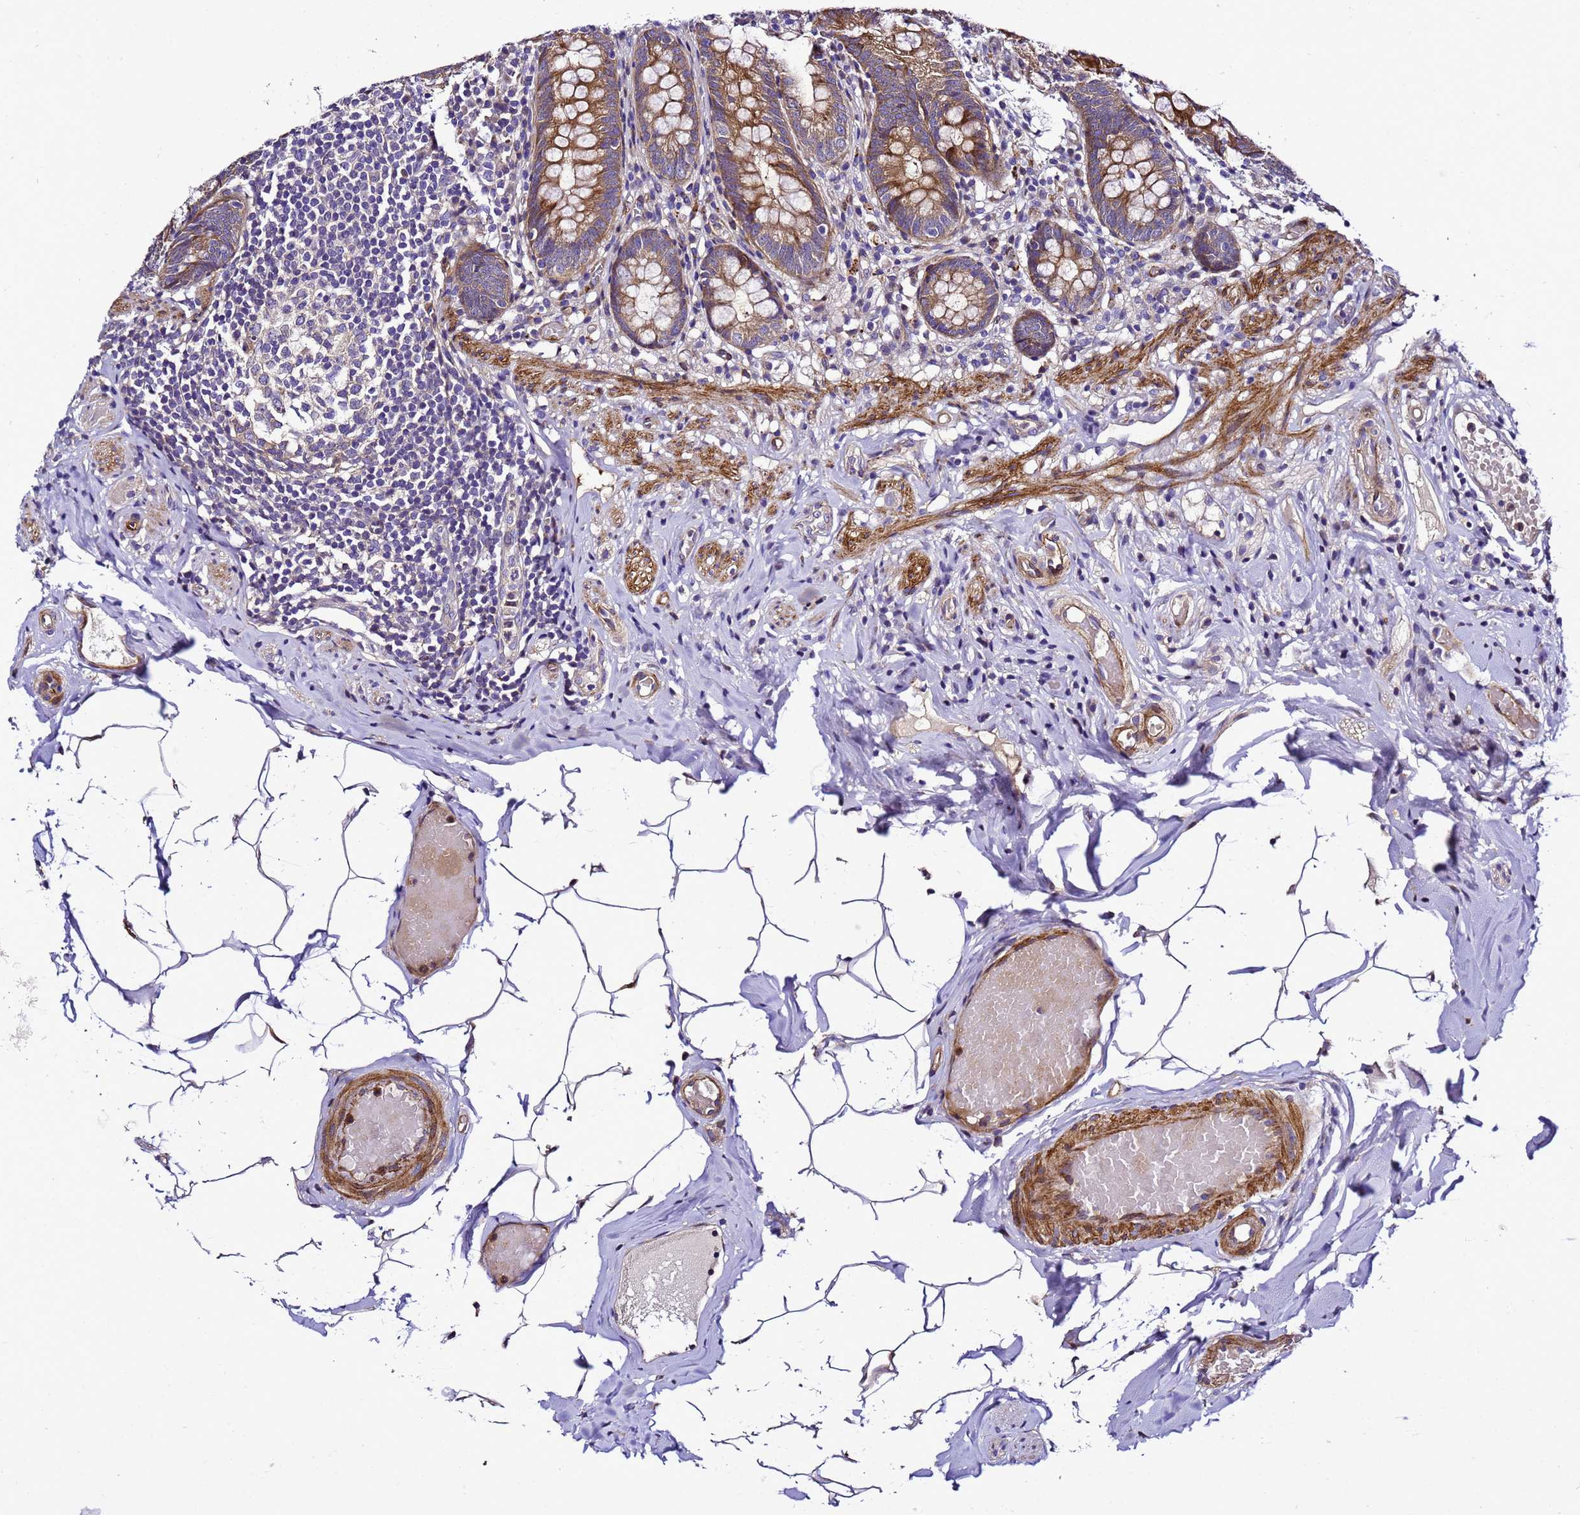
{"staining": {"intensity": "strong", "quantity": ">75%", "location": "cytoplasmic/membranous"}, "tissue": "appendix", "cell_type": "Glandular cells", "image_type": "normal", "snomed": [{"axis": "morphology", "description": "Normal tissue, NOS"}, {"axis": "topography", "description": "Appendix"}], "caption": "High-magnification brightfield microscopy of unremarkable appendix stained with DAB (brown) and counterstained with hematoxylin (blue). glandular cells exhibit strong cytoplasmic/membranous staining is appreciated in about>75% of cells. (DAB IHC, brown staining for protein, blue staining for nuclei).", "gene": "ZNF417", "patient": {"sex": "male", "age": 55}}